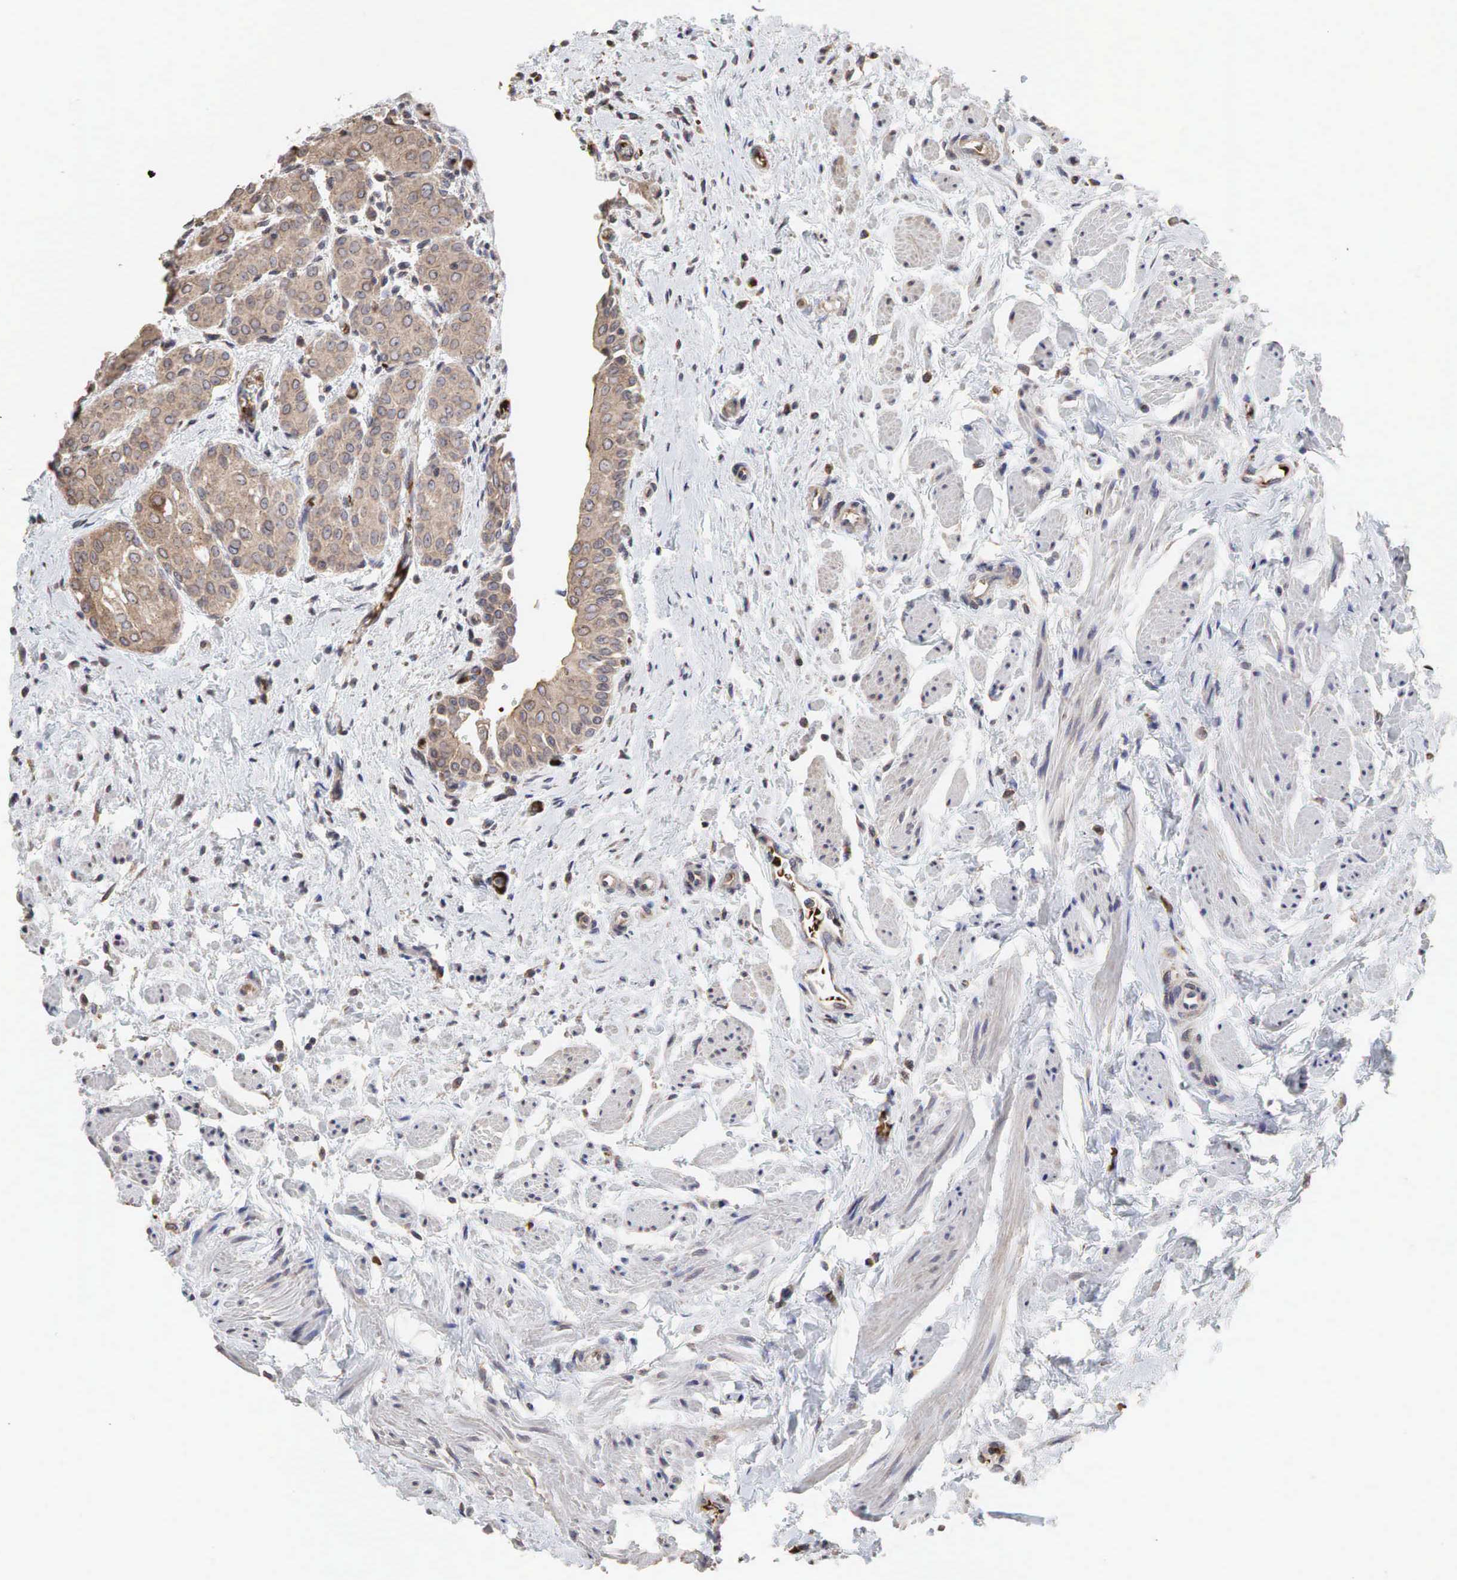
{"staining": {"intensity": "moderate", "quantity": ">75%", "location": "cytoplasmic/membranous"}, "tissue": "urinary bladder", "cell_type": "Urothelial cells", "image_type": "normal", "snomed": [{"axis": "morphology", "description": "Normal tissue, NOS"}, {"axis": "topography", "description": "Urinary bladder"}], "caption": "Urothelial cells show medium levels of moderate cytoplasmic/membranous staining in about >75% of cells in benign human urinary bladder. The staining is performed using DAB (3,3'-diaminobenzidine) brown chromogen to label protein expression. The nuclei are counter-stained blue using hematoxylin.", "gene": "PABPC5", "patient": {"sex": "male", "age": 72}}